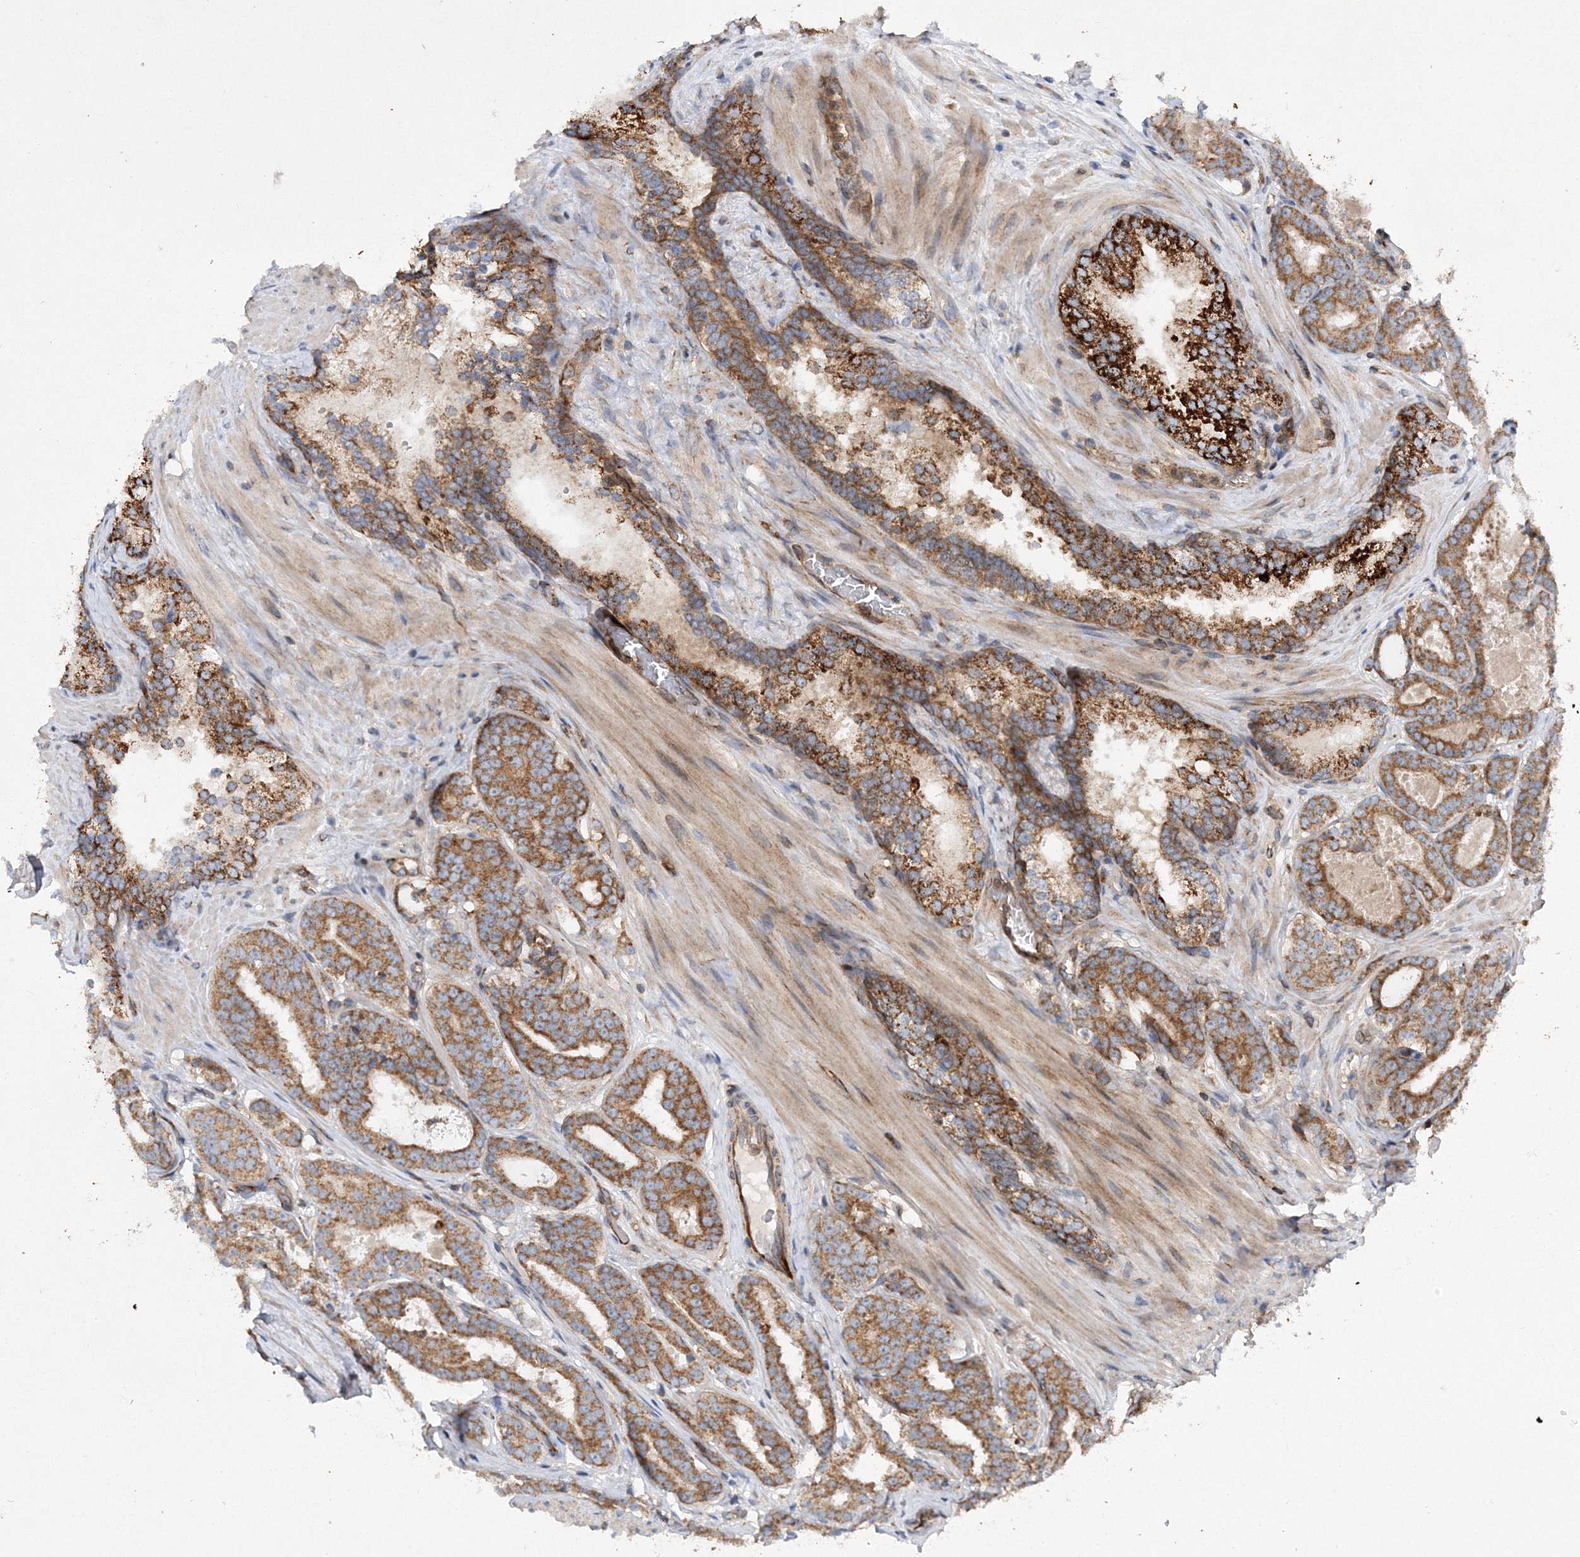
{"staining": {"intensity": "strong", "quantity": ">75%", "location": "cytoplasmic/membranous"}, "tissue": "prostate cancer", "cell_type": "Tumor cells", "image_type": "cancer", "snomed": [{"axis": "morphology", "description": "Adenocarcinoma, High grade"}, {"axis": "topography", "description": "Prostate"}], "caption": "A high-resolution micrograph shows immunohistochemistry (IHC) staining of prostate high-grade adenocarcinoma, which reveals strong cytoplasmic/membranous expression in approximately >75% of tumor cells.", "gene": "DNAJC13", "patient": {"sex": "male", "age": 57}}